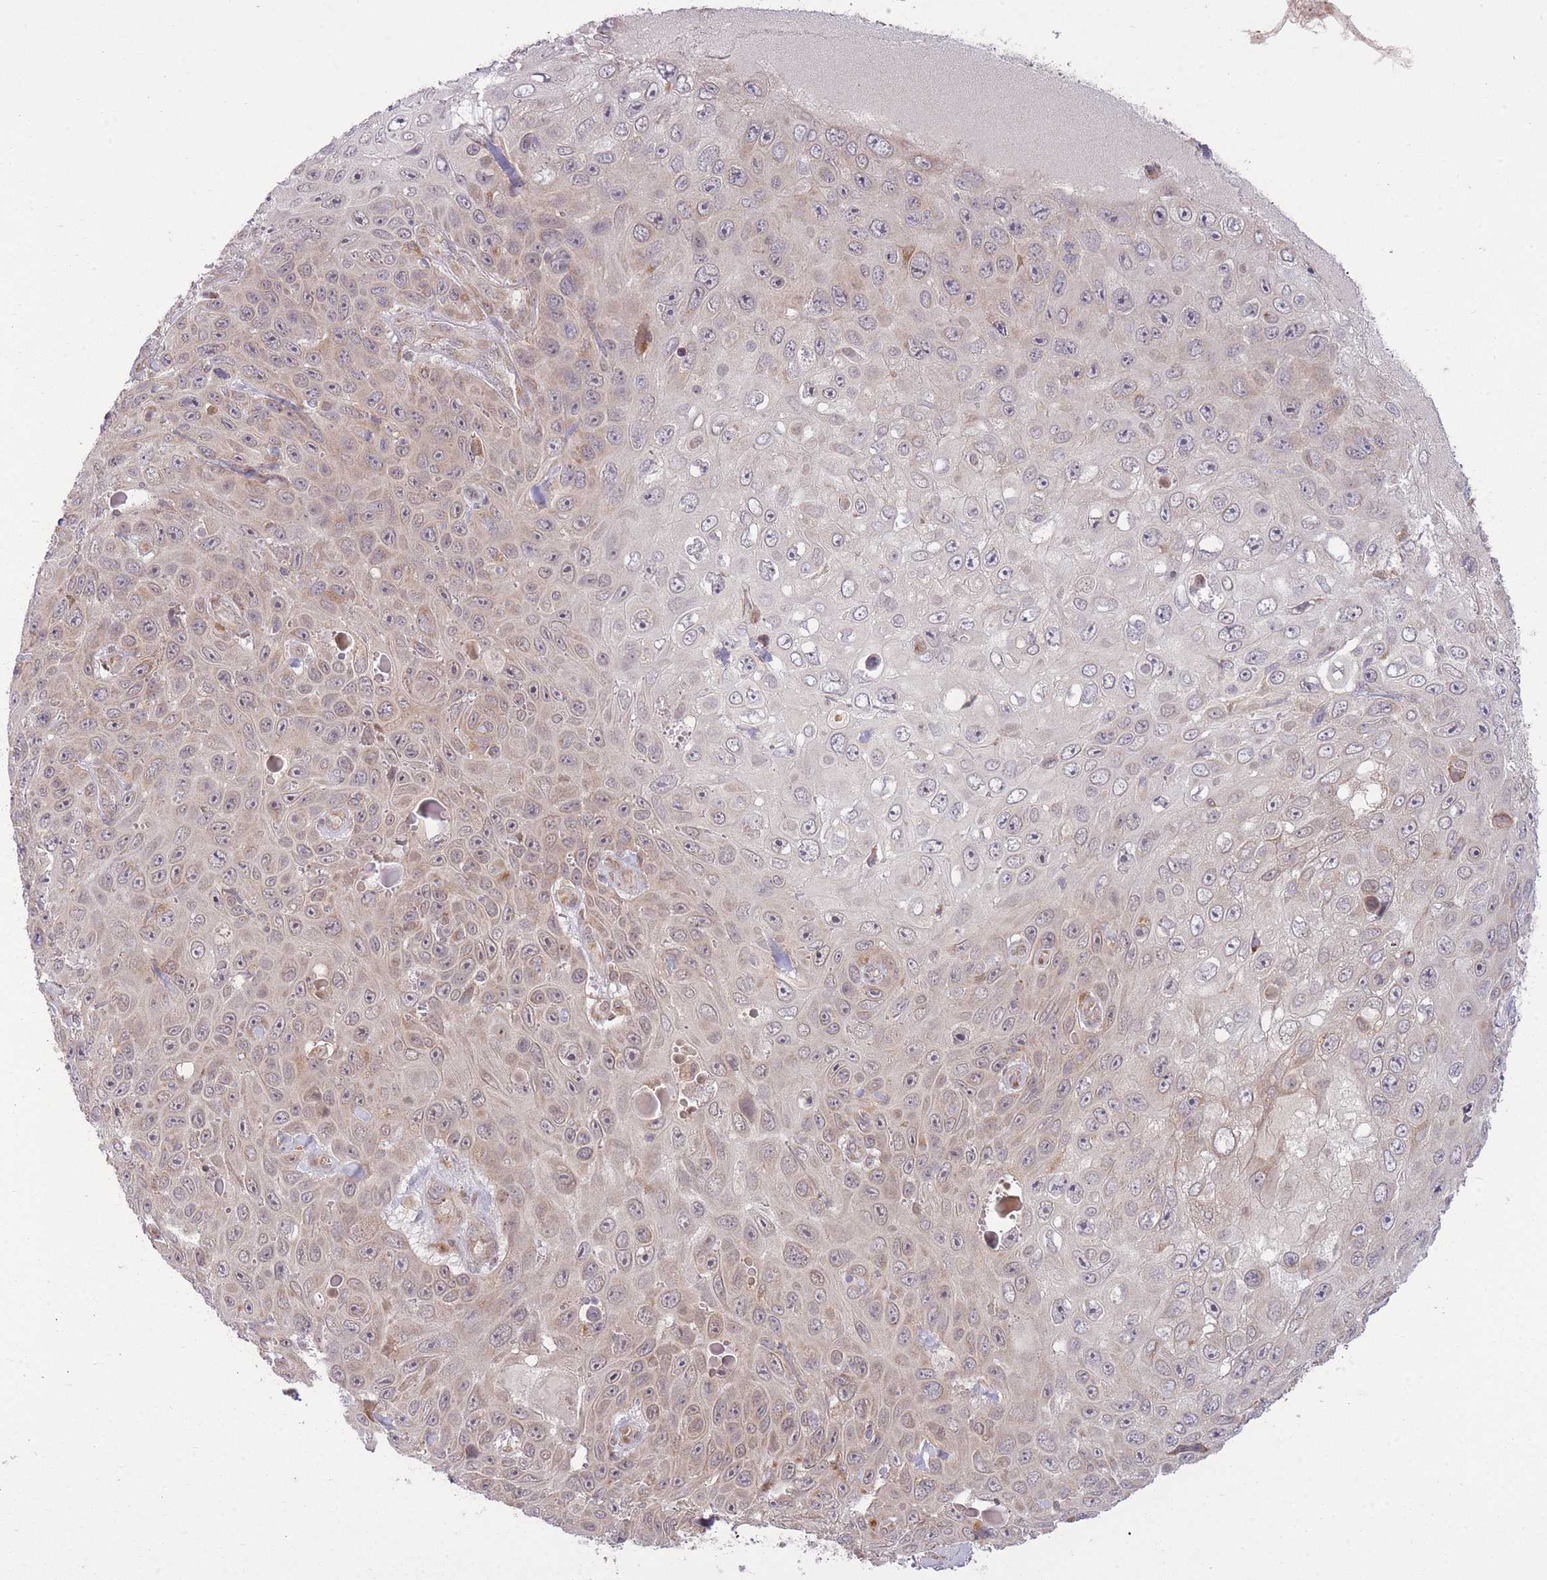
{"staining": {"intensity": "weak", "quantity": "<25%", "location": "cytoplasmic/membranous"}, "tissue": "skin cancer", "cell_type": "Tumor cells", "image_type": "cancer", "snomed": [{"axis": "morphology", "description": "Squamous cell carcinoma, NOS"}, {"axis": "topography", "description": "Skin"}], "caption": "High magnification brightfield microscopy of skin cancer stained with DAB (brown) and counterstained with hematoxylin (blue): tumor cells show no significant staining.", "gene": "ZNF391", "patient": {"sex": "male", "age": 82}}